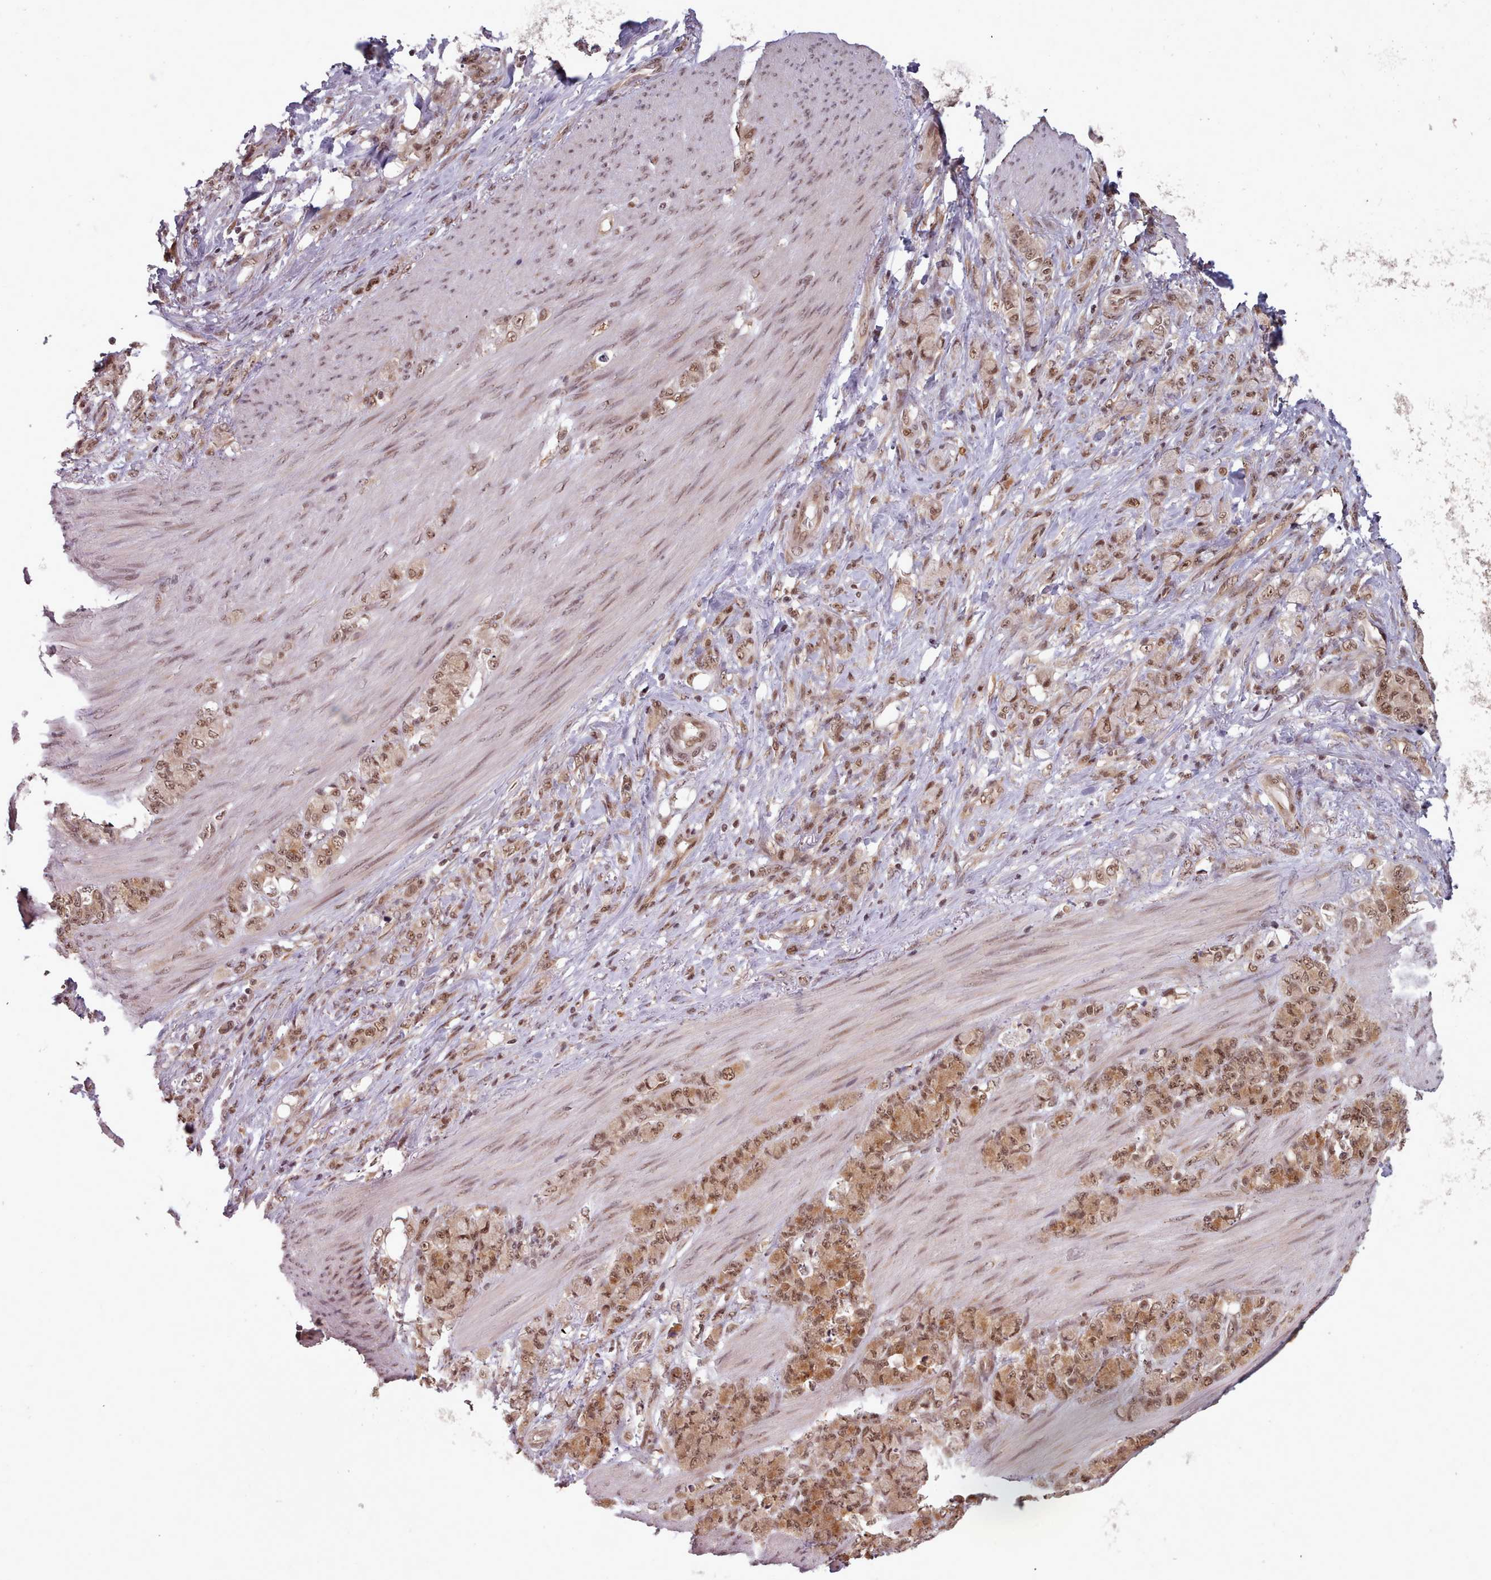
{"staining": {"intensity": "moderate", "quantity": ">75%", "location": "cytoplasmic/membranous,nuclear"}, "tissue": "stomach cancer", "cell_type": "Tumor cells", "image_type": "cancer", "snomed": [{"axis": "morphology", "description": "Normal tissue, NOS"}, {"axis": "morphology", "description": "Adenocarcinoma, NOS"}, {"axis": "topography", "description": "Stomach"}], "caption": "Immunohistochemistry (IHC) of human stomach cancer (adenocarcinoma) shows medium levels of moderate cytoplasmic/membranous and nuclear expression in about >75% of tumor cells. Using DAB (brown) and hematoxylin (blue) stains, captured at high magnification using brightfield microscopy.", "gene": "DHX8", "patient": {"sex": "female", "age": 79}}